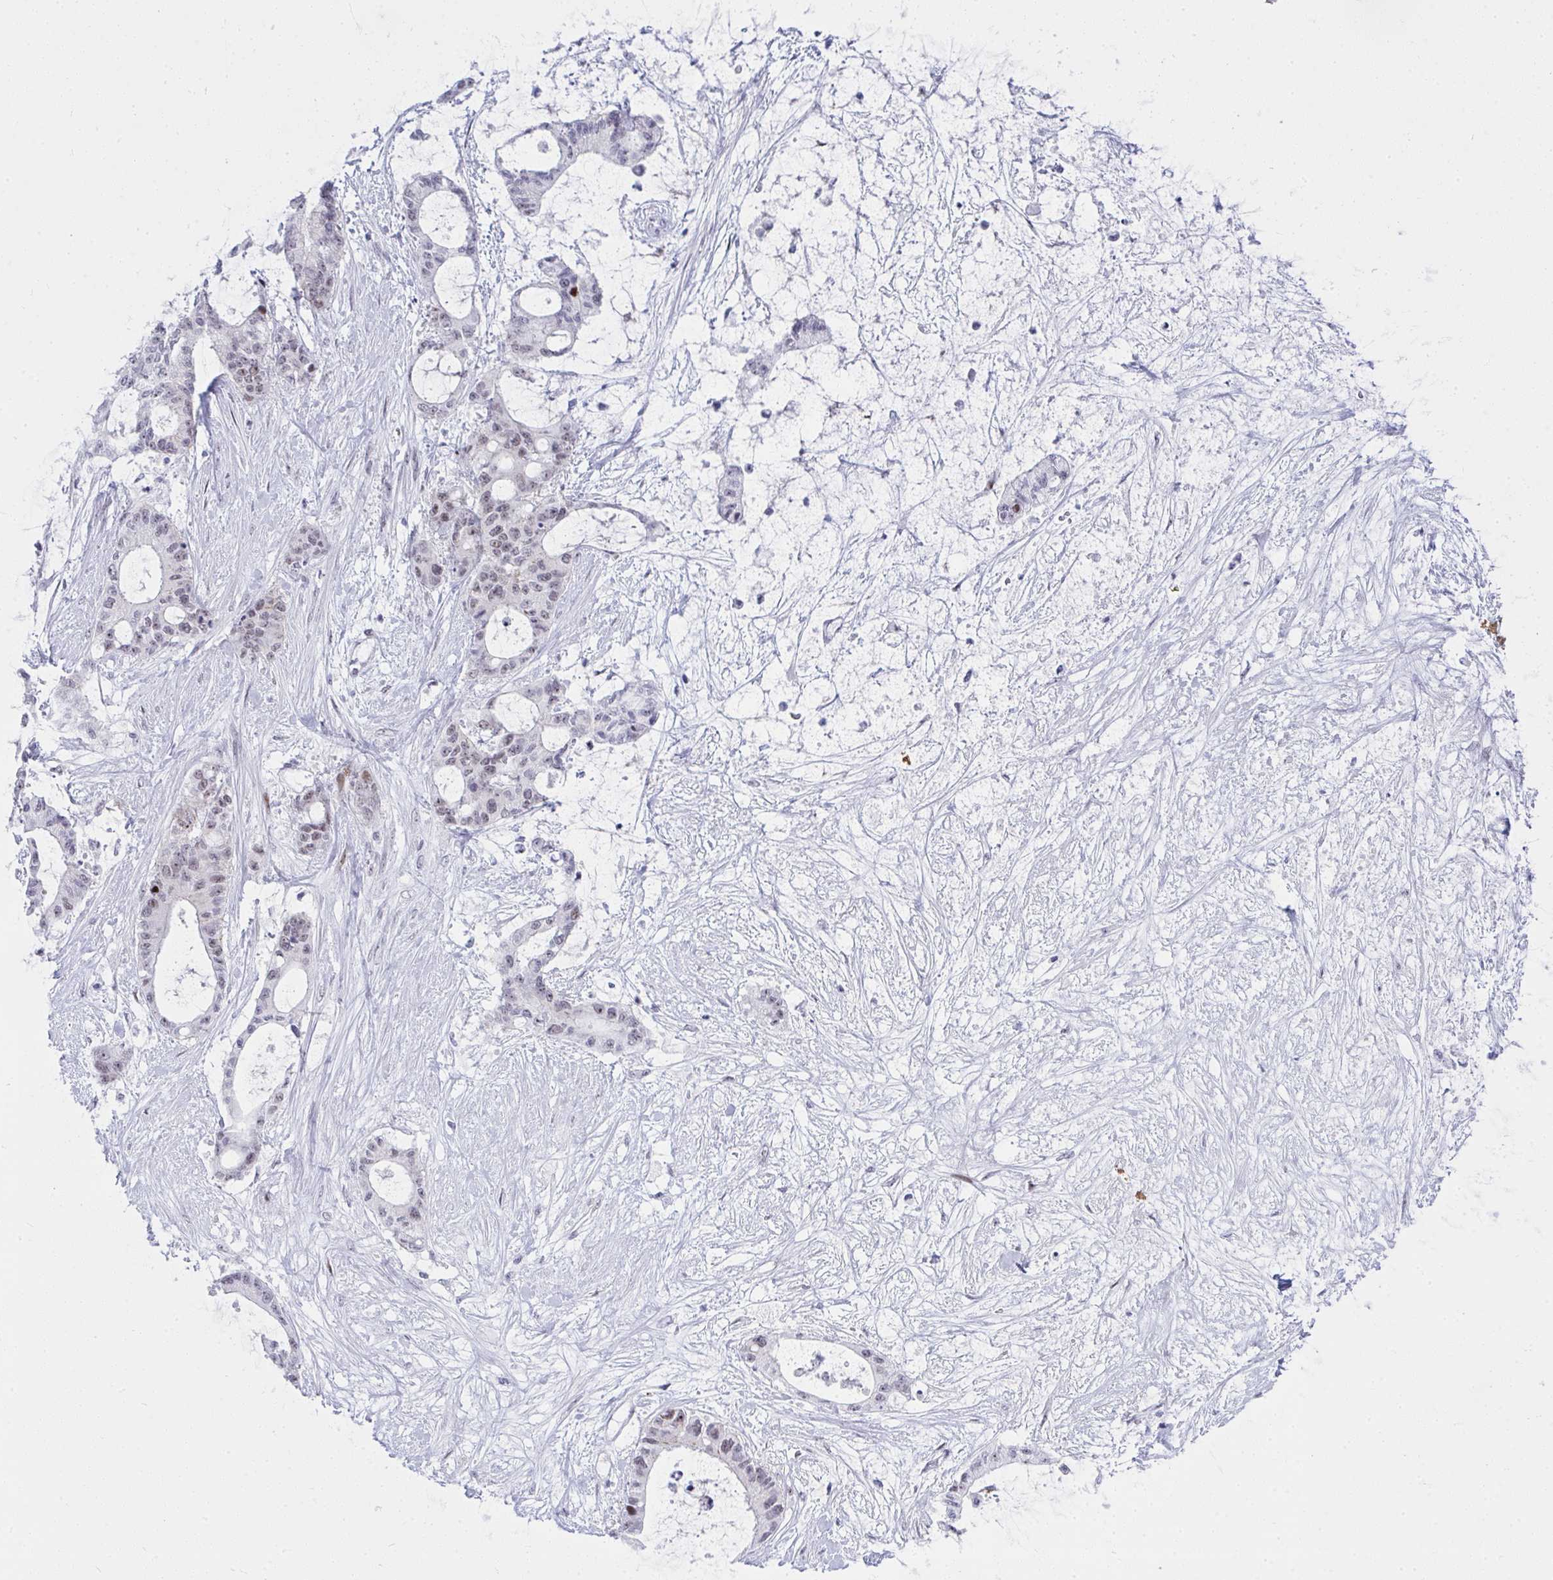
{"staining": {"intensity": "weak", "quantity": ">75%", "location": "nuclear"}, "tissue": "liver cancer", "cell_type": "Tumor cells", "image_type": "cancer", "snomed": [{"axis": "morphology", "description": "Normal tissue, NOS"}, {"axis": "morphology", "description": "Cholangiocarcinoma"}, {"axis": "topography", "description": "Liver"}, {"axis": "topography", "description": "Peripheral nerve tissue"}], "caption": "Human cholangiocarcinoma (liver) stained with a brown dye displays weak nuclear positive expression in about >75% of tumor cells.", "gene": "GLDN", "patient": {"sex": "female", "age": 73}}